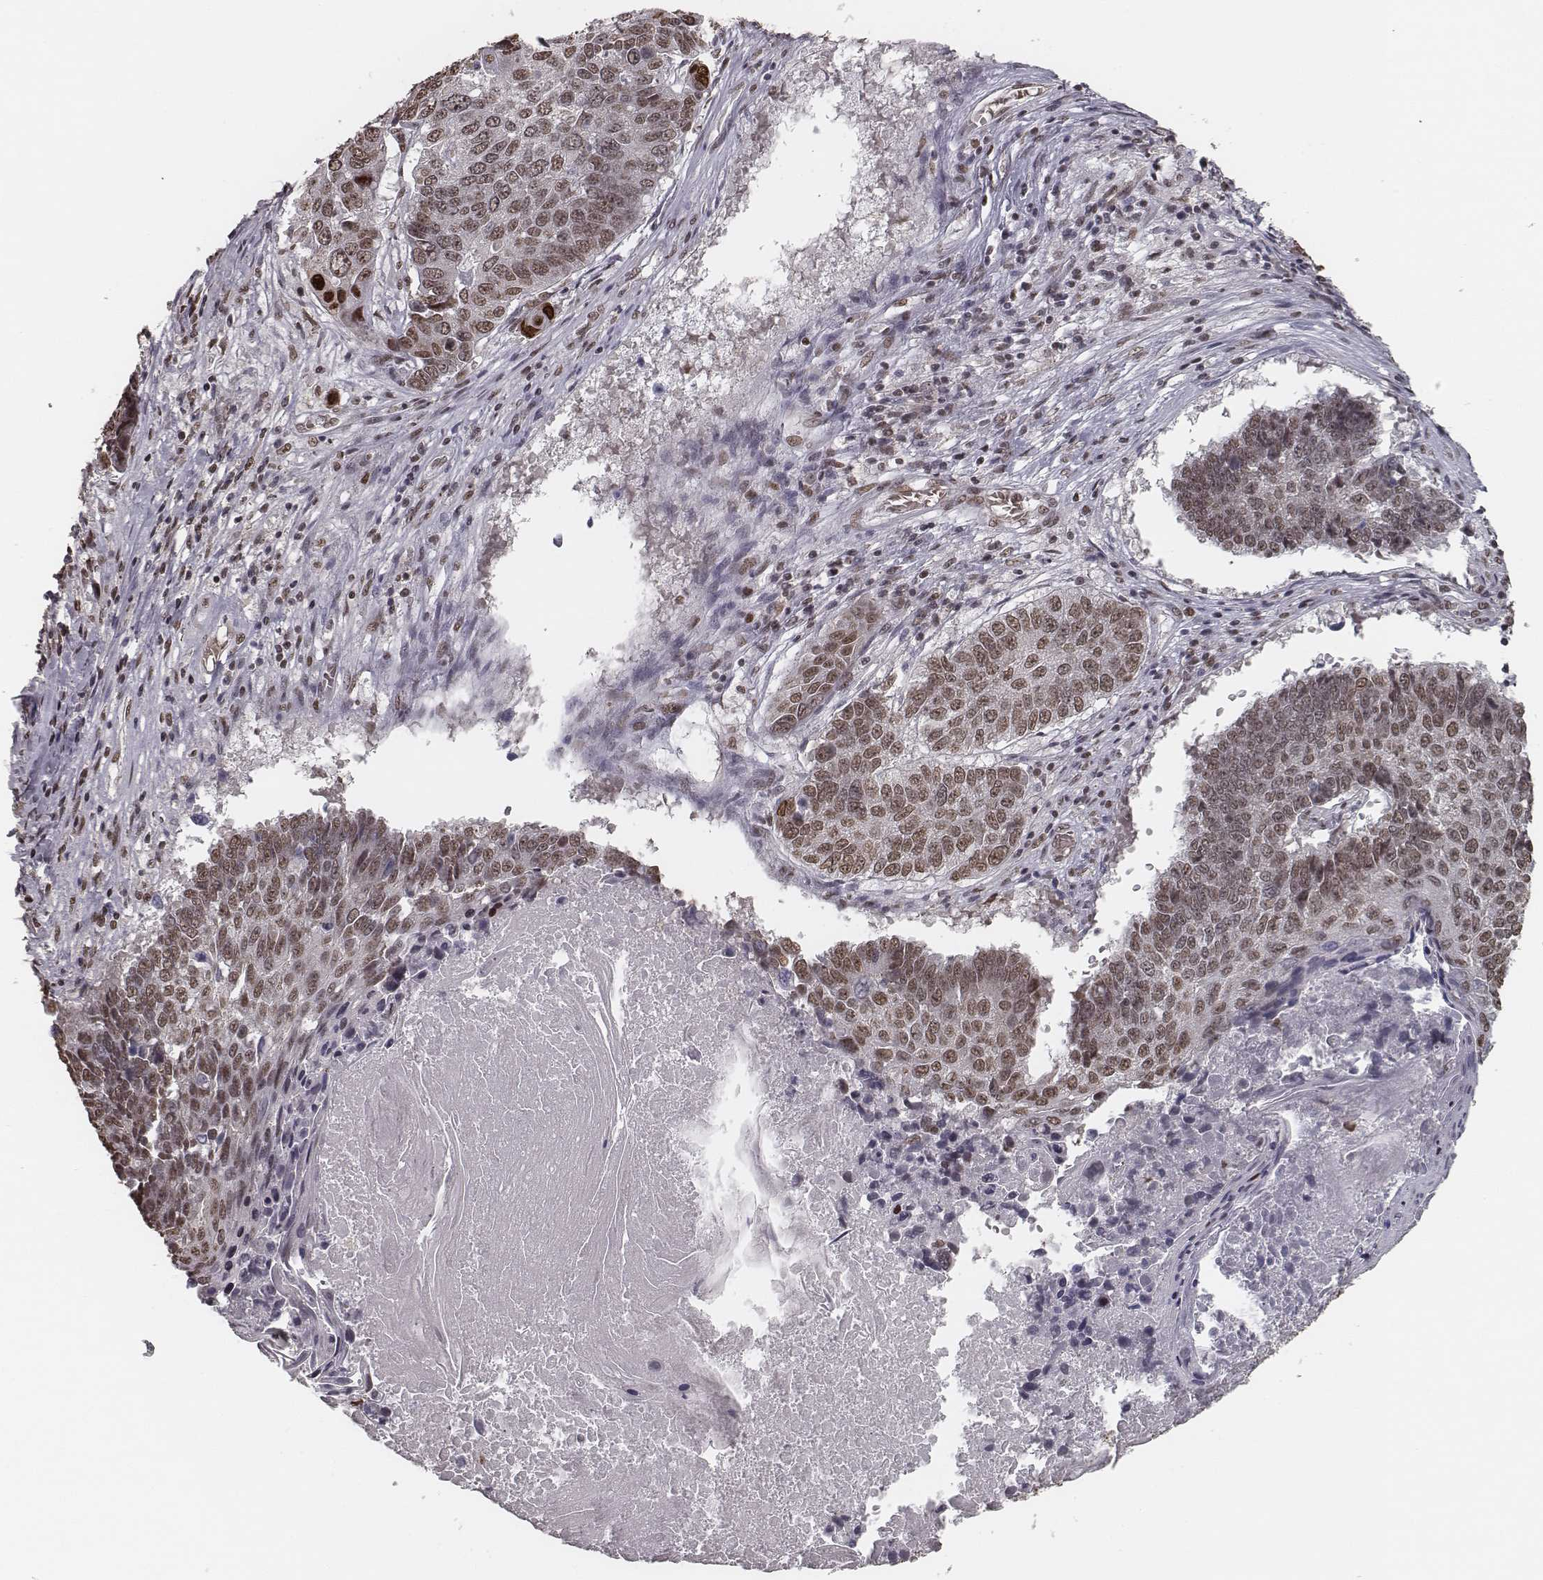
{"staining": {"intensity": "moderate", "quantity": ">75%", "location": "nuclear"}, "tissue": "lung cancer", "cell_type": "Tumor cells", "image_type": "cancer", "snomed": [{"axis": "morphology", "description": "Squamous cell carcinoma, NOS"}, {"axis": "topography", "description": "Lung"}], "caption": "Protein staining exhibits moderate nuclear staining in about >75% of tumor cells in lung squamous cell carcinoma.", "gene": "HMGA2", "patient": {"sex": "male", "age": 73}}